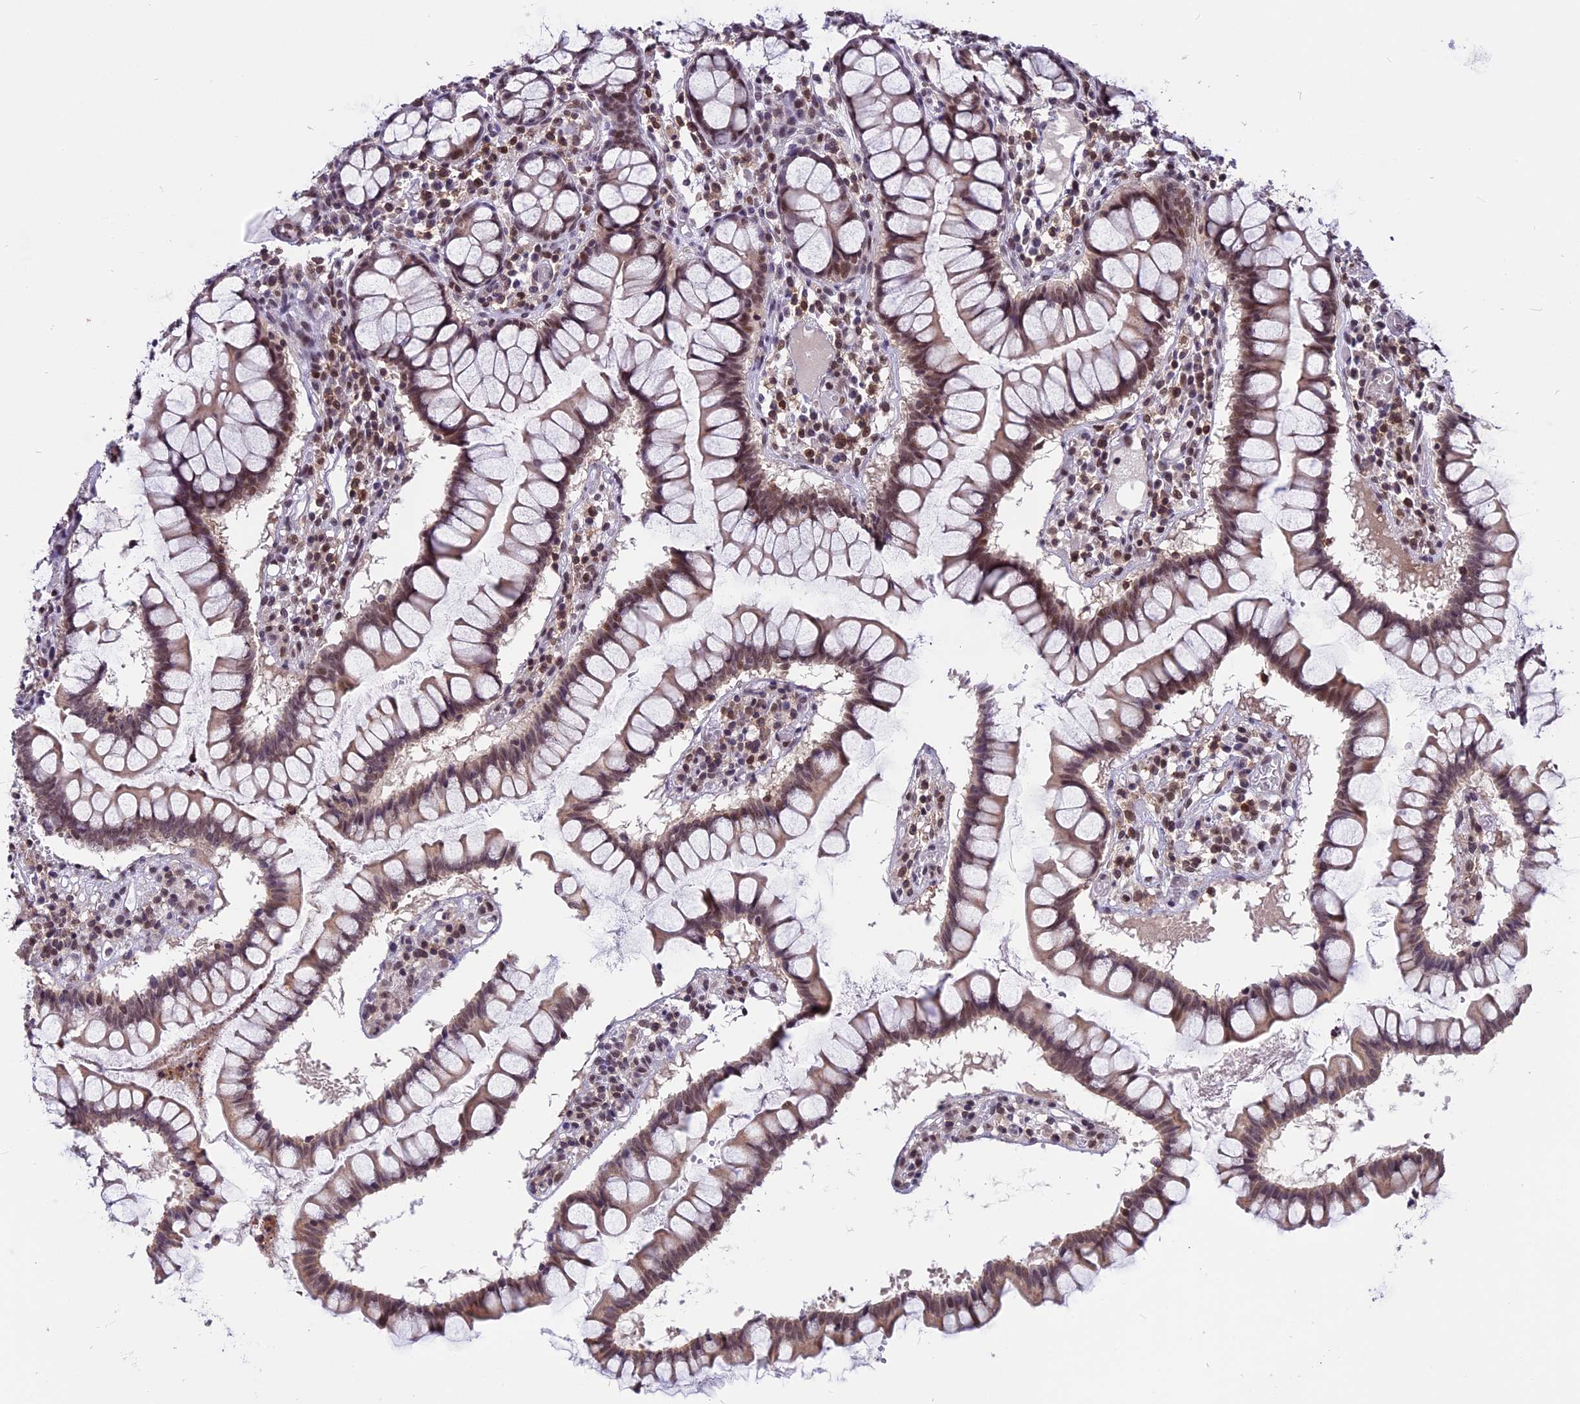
{"staining": {"intensity": "moderate", "quantity": ">75%", "location": "nuclear"}, "tissue": "colon", "cell_type": "Endothelial cells", "image_type": "normal", "snomed": [{"axis": "morphology", "description": "Normal tissue, NOS"}, {"axis": "morphology", "description": "Adenocarcinoma, NOS"}, {"axis": "topography", "description": "Colon"}], "caption": "A micrograph of human colon stained for a protein shows moderate nuclear brown staining in endothelial cells.", "gene": "TADA3", "patient": {"sex": "female", "age": 55}}